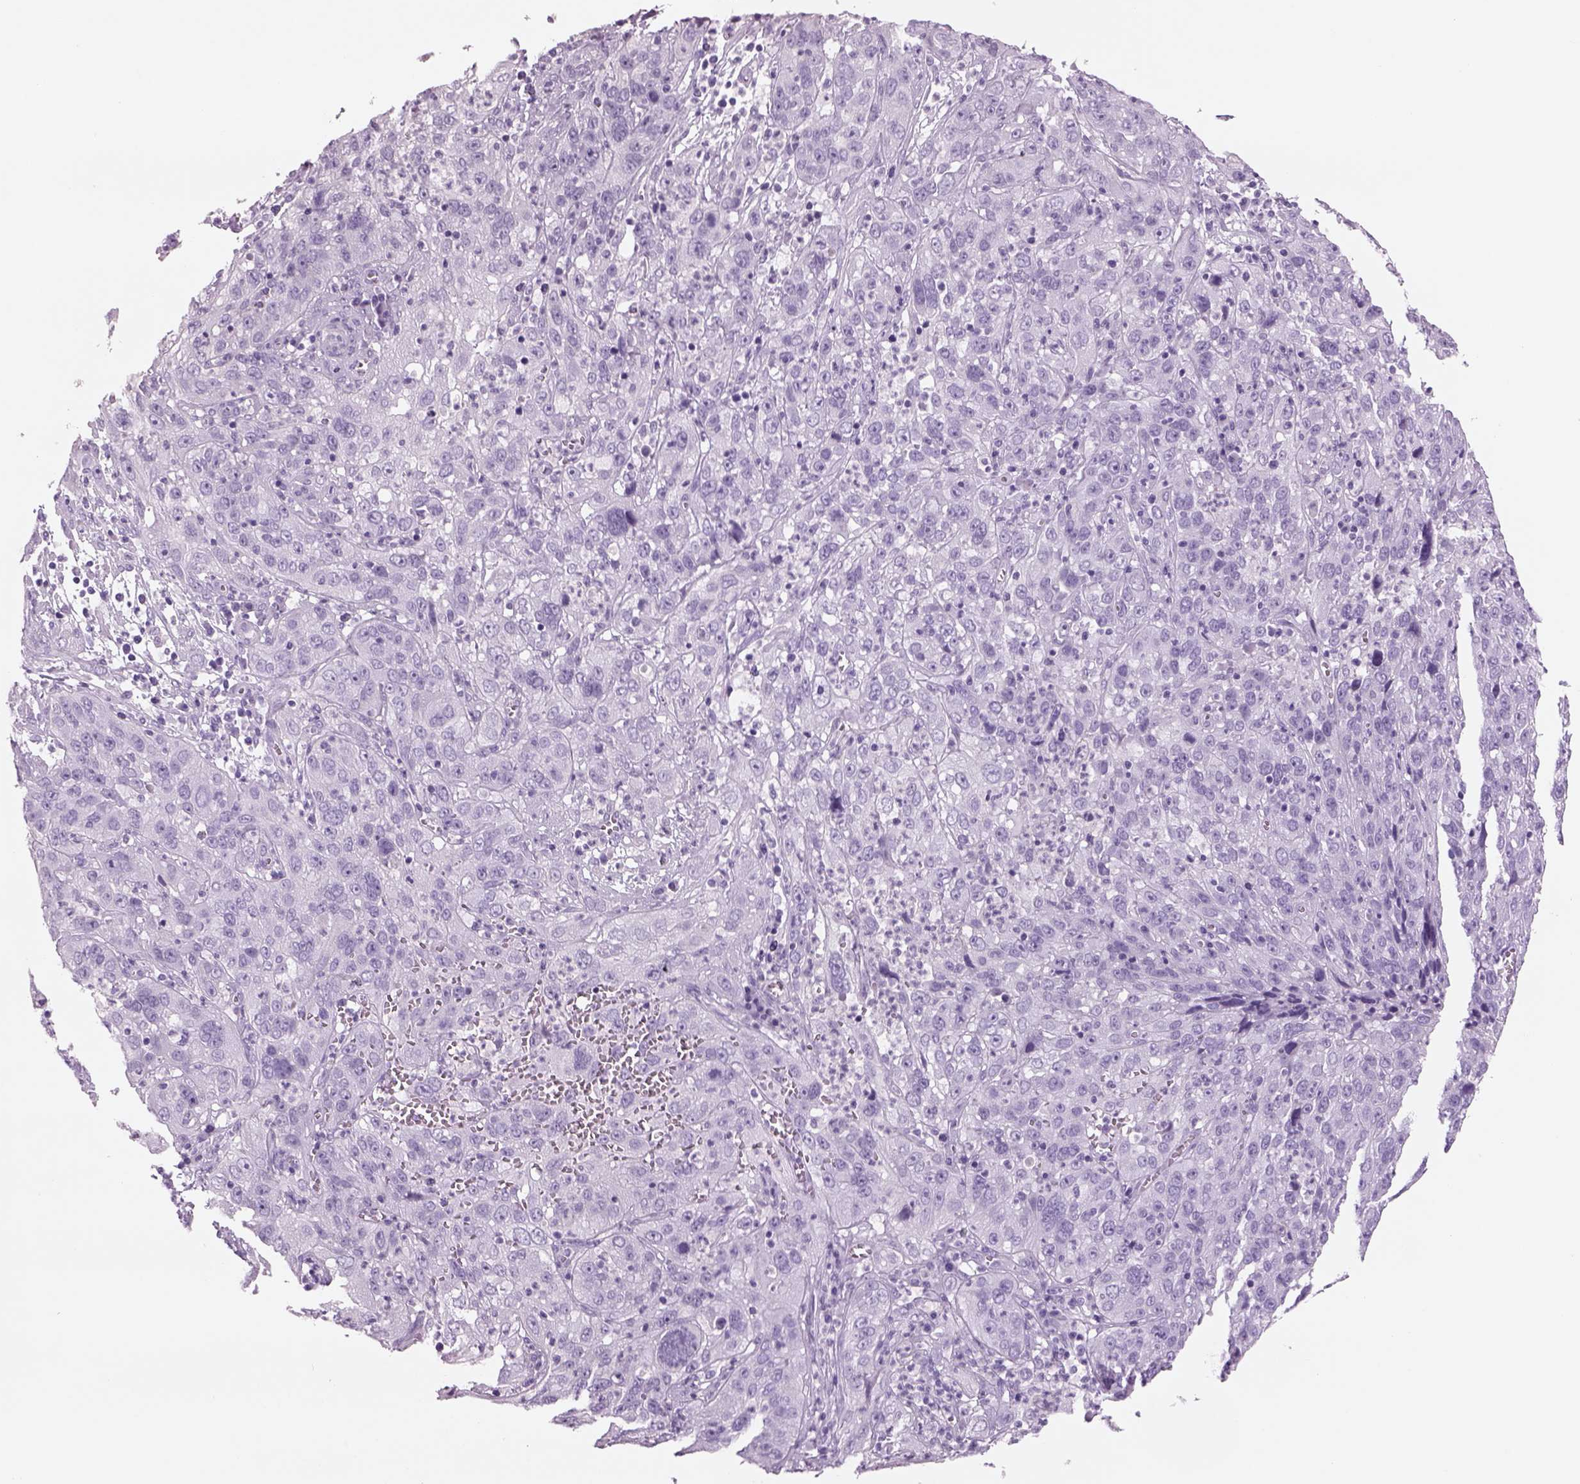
{"staining": {"intensity": "negative", "quantity": "none", "location": "none"}, "tissue": "cervical cancer", "cell_type": "Tumor cells", "image_type": "cancer", "snomed": [{"axis": "morphology", "description": "Squamous cell carcinoma, NOS"}, {"axis": "topography", "description": "Cervix"}], "caption": "Tumor cells are negative for protein expression in human cervical squamous cell carcinoma.", "gene": "RHO", "patient": {"sex": "female", "age": 32}}